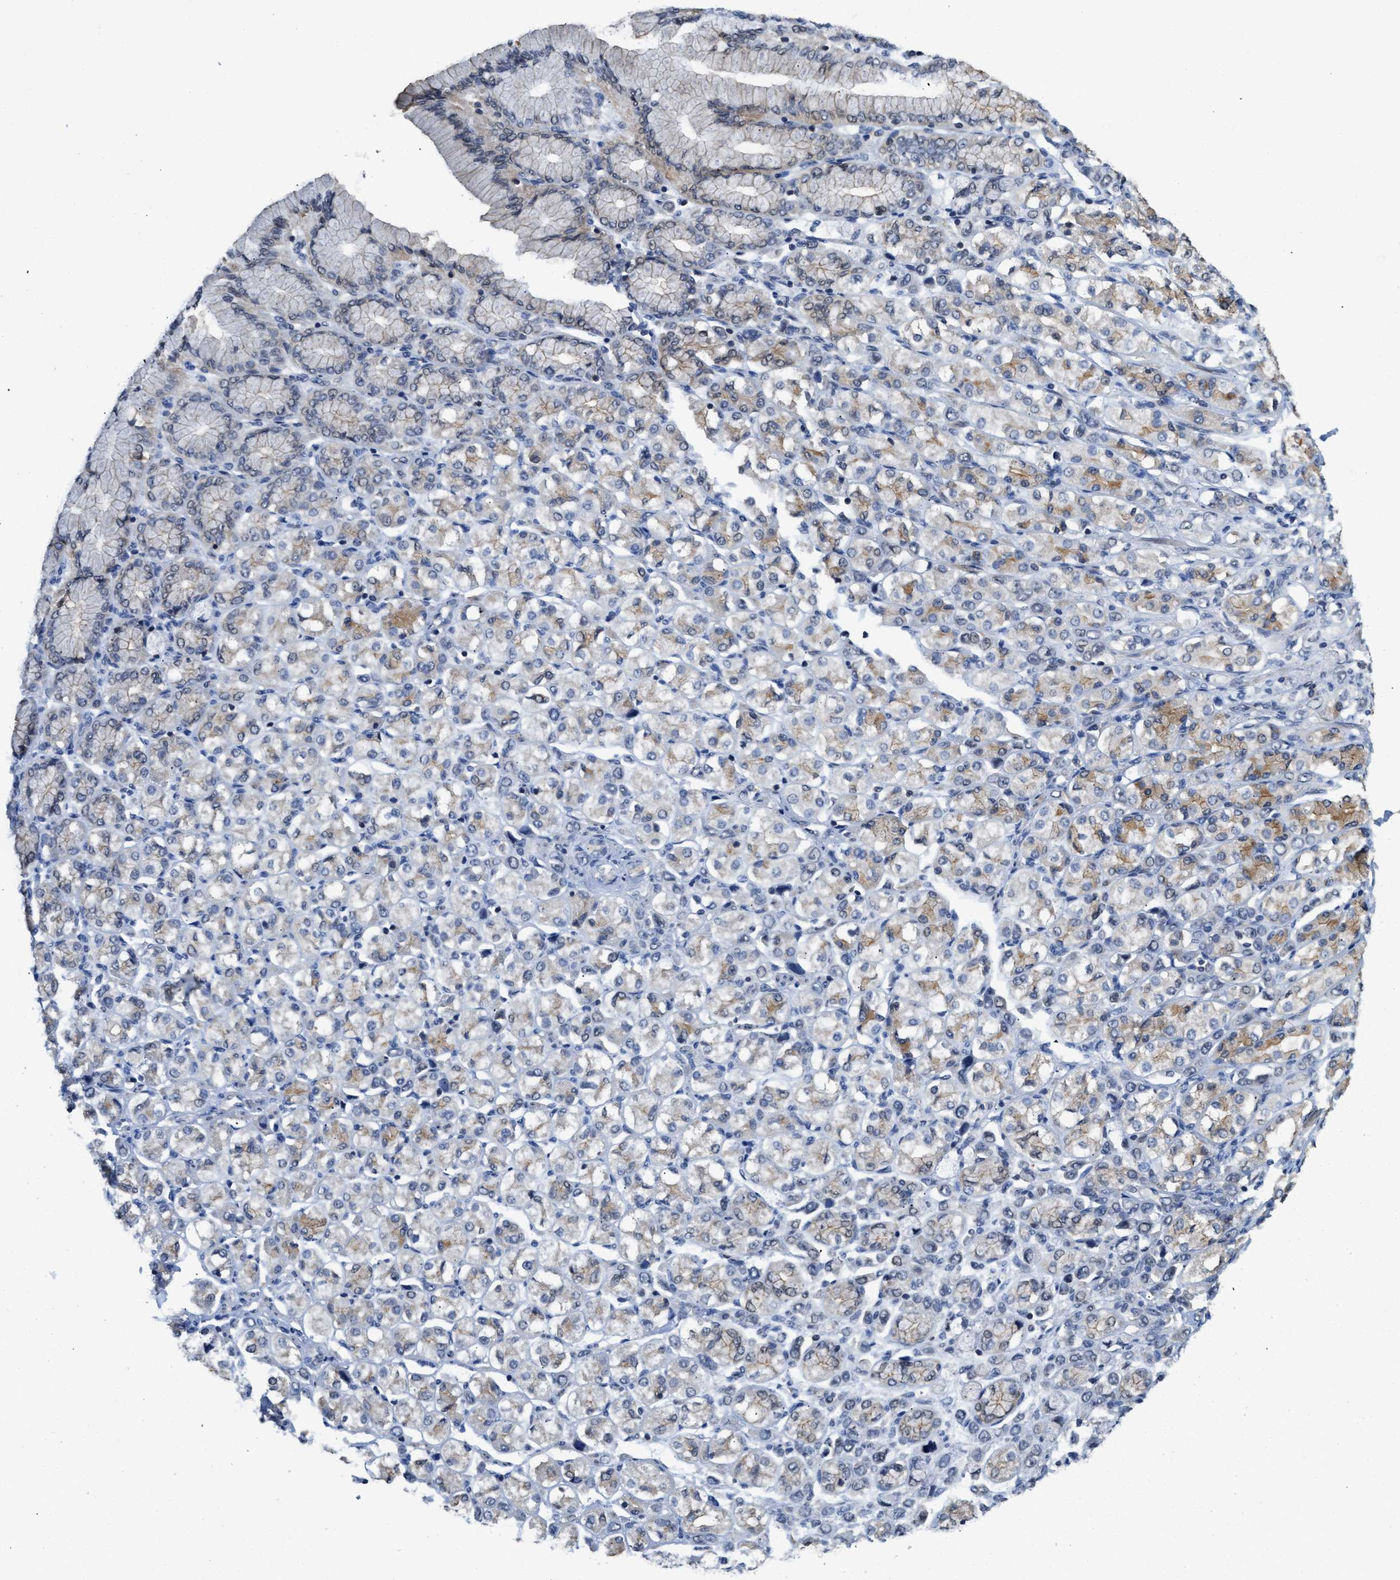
{"staining": {"intensity": "weak", "quantity": "25%-75%", "location": "cytoplasmic/membranous"}, "tissue": "stomach cancer", "cell_type": "Tumor cells", "image_type": "cancer", "snomed": [{"axis": "morphology", "description": "Adenocarcinoma, NOS"}, {"axis": "topography", "description": "Stomach"}], "caption": "Stomach cancer stained for a protein (brown) reveals weak cytoplasmic/membranous positive positivity in approximately 25%-75% of tumor cells.", "gene": "TES", "patient": {"sex": "female", "age": 65}}